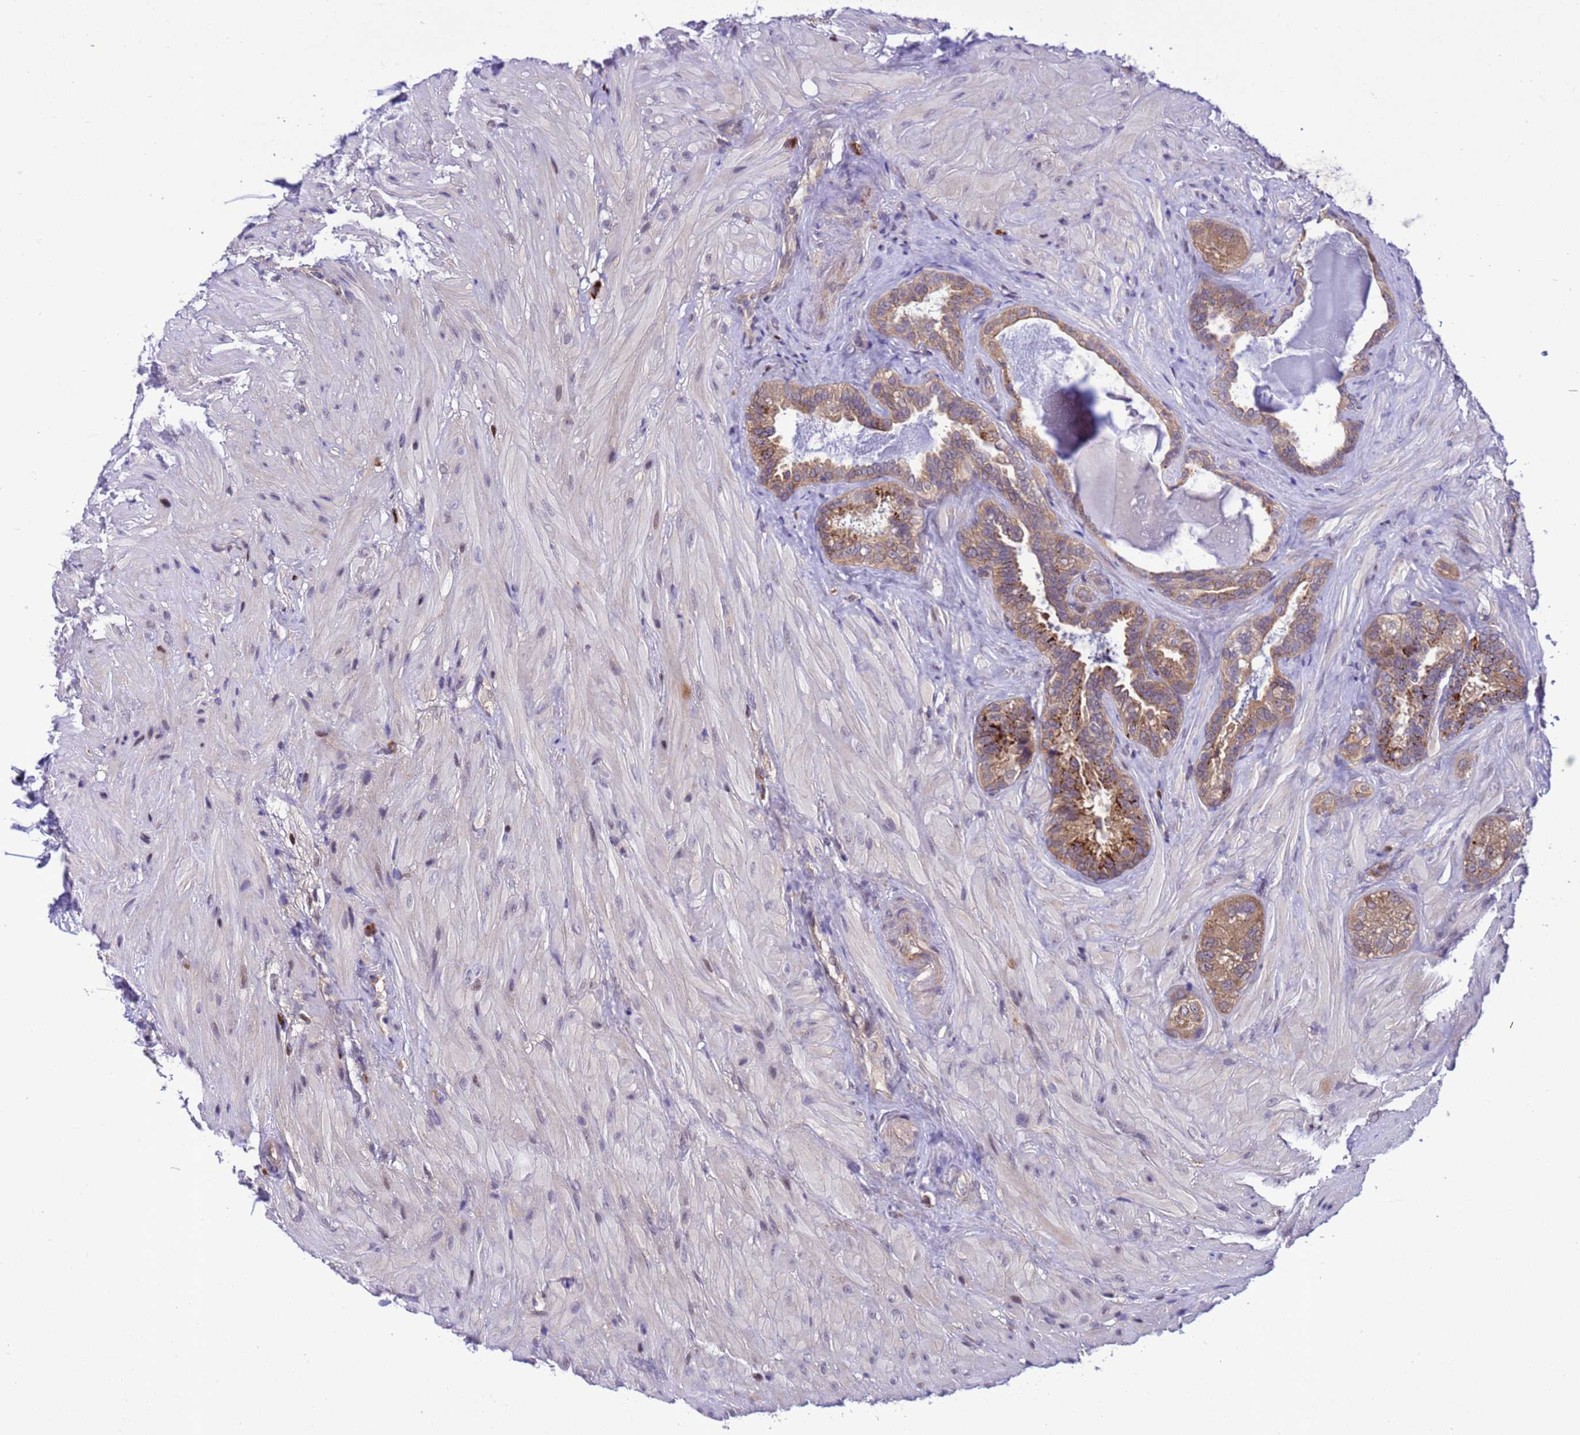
{"staining": {"intensity": "moderate", "quantity": ">75%", "location": "cytoplasmic/membranous"}, "tissue": "seminal vesicle", "cell_type": "Glandular cells", "image_type": "normal", "snomed": [{"axis": "morphology", "description": "Normal tissue, NOS"}, {"axis": "topography", "description": "Seminal veicle"}, {"axis": "topography", "description": "Peripheral nerve tissue"}], "caption": "Immunohistochemistry (IHC) (DAB (3,3'-diaminobenzidine)) staining of normal seminal vesicle reveals moderate cytoplasmic/membranous protein expression in approximately >75% of glandular cells.", "gene": "RASD1", "patient": {"sex": "male", "age": 67}}